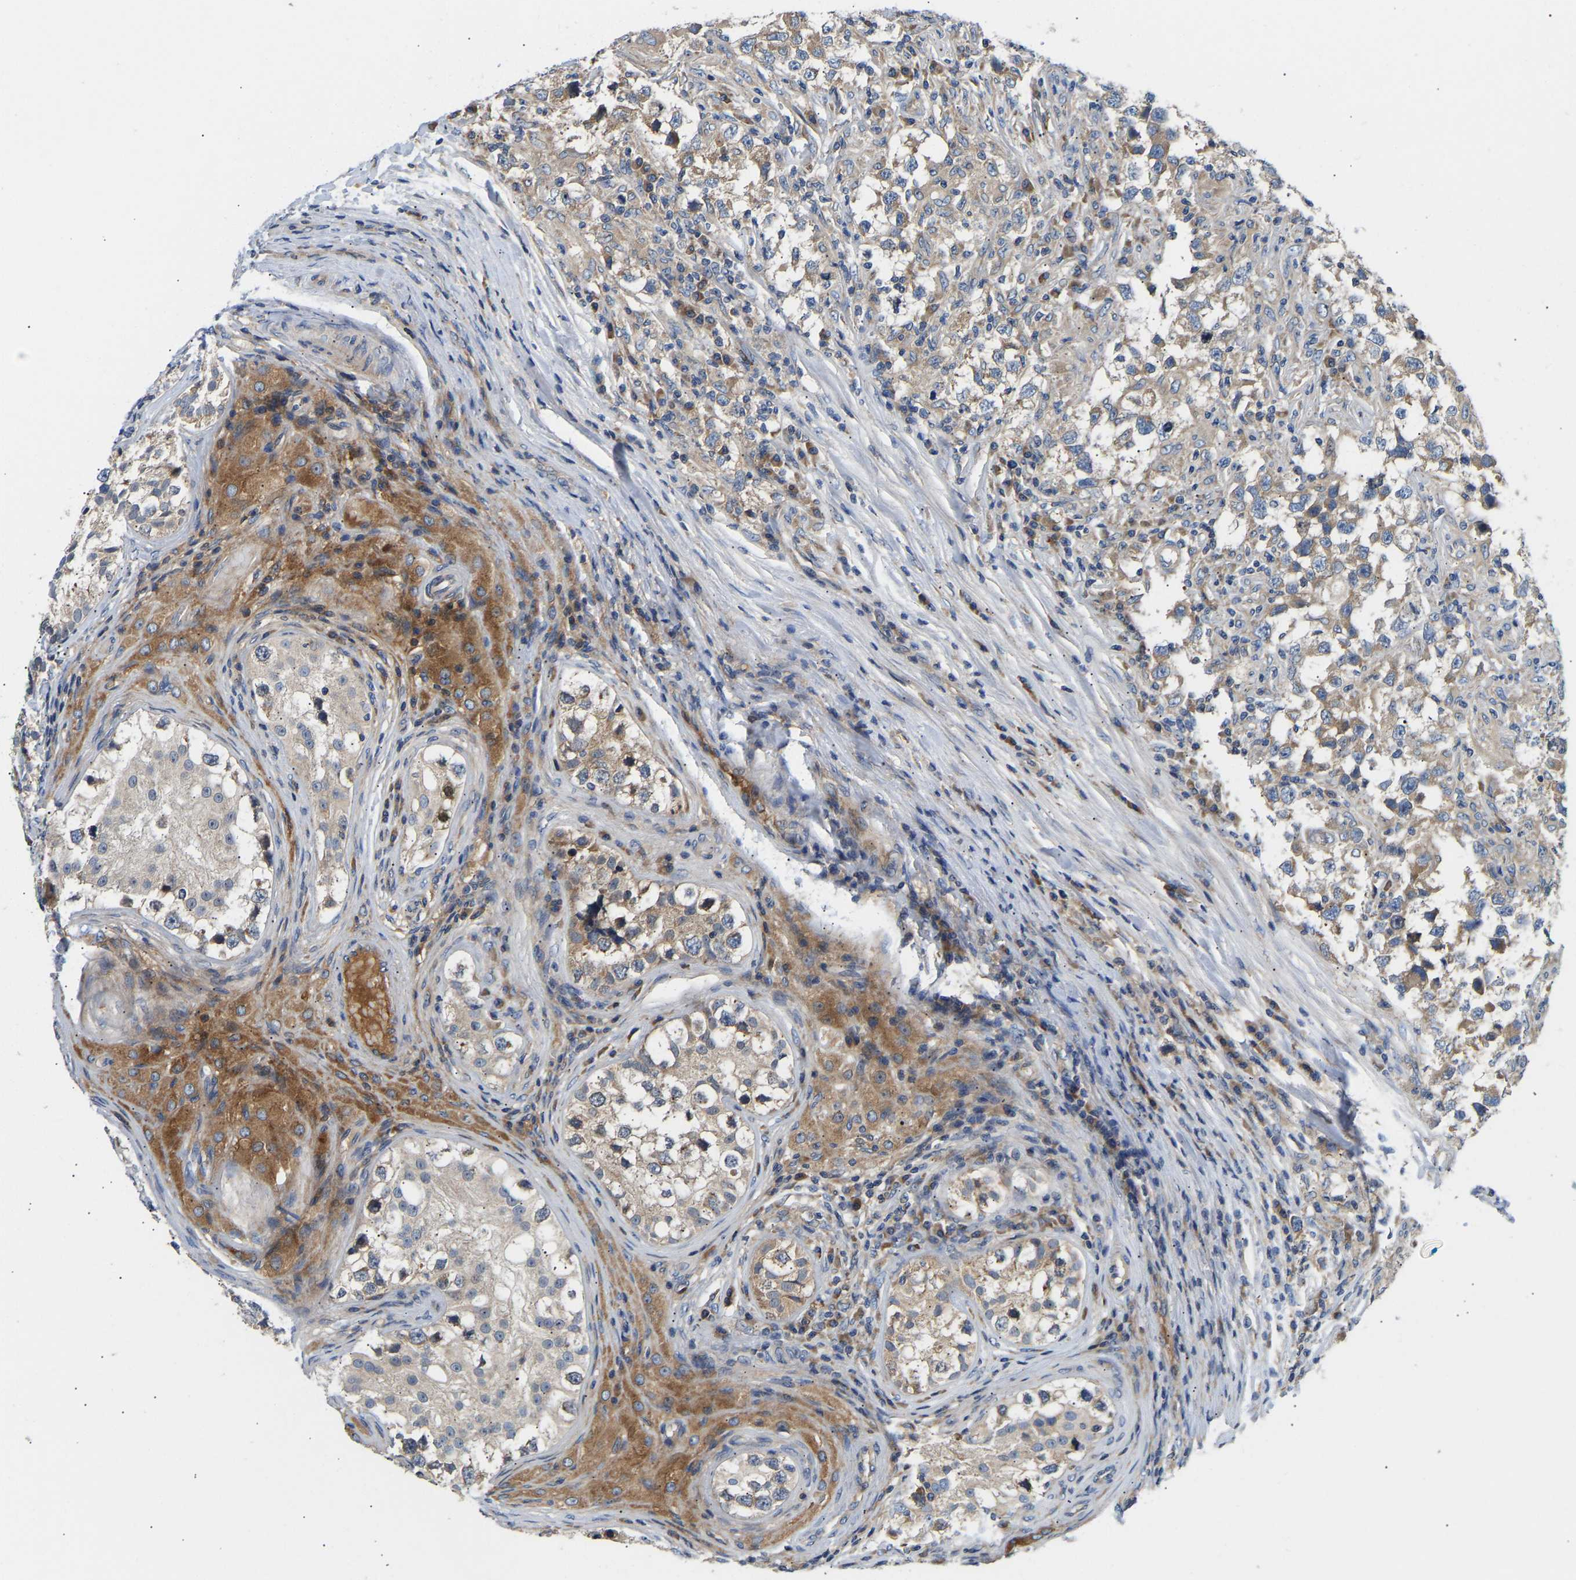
{"staining": {"intensity": "negative", "quantity": "none", "location": "none"}, "tissue": "testis cancer", "cell_type": "Tumor cells", "image_type": "cancer", "snomed": [{"axis": "morphology", "description": "Carcinoma, Embryonal, NOS"}, {"axis": "topography", "description": "Testis"}], "caption": "Immunohistochemistry histopathology image of human testis cancer (embryonal carcinoma) stained for a protein (brown), which displays no staining in tumor cells. Brightfield microscopy of immunohistochemistry (IHC) stained with DAB (brown) and hematoxylin (blue), captured at high magnification.", "gene": "AIMP2", "patient": {"sex": "male", "age": 21}}